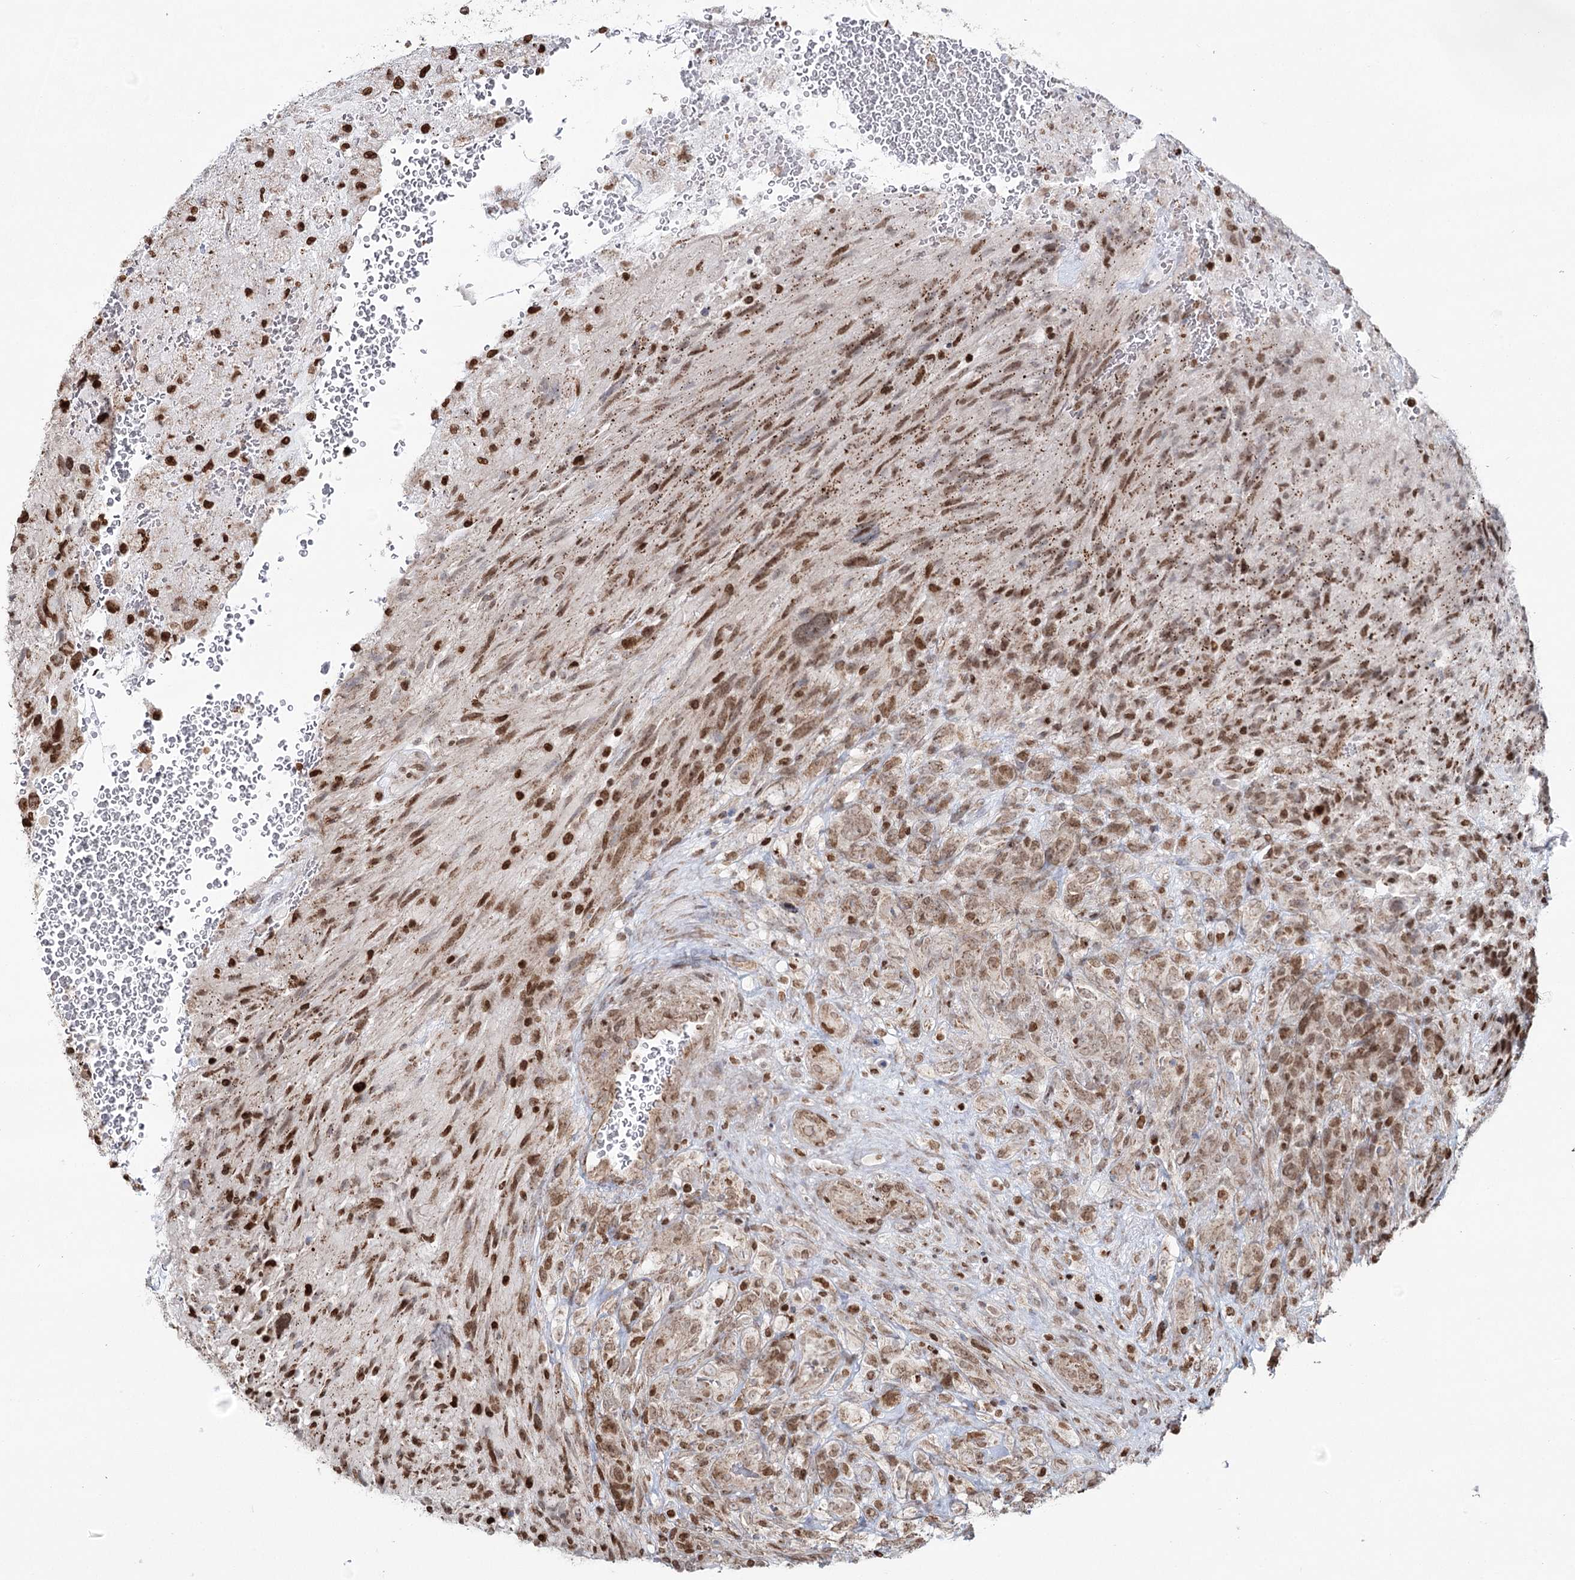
{"staining": {"intensity": "moderate", "quantity": ">75%", "location": "nuclear"}, "tissue": "glioma", "cell_type": "Tumor cells", "image_type": "cancer", "snomed": [{"axis": "morphology", "description": "Glioma, malignant, High grade"}, {"axis": "topography", "description": "Brain"}], "caption": "IHC of human glioma shows medium levels of moderate nuclear staining in about >75% of tumor cells. The staining was performed using DAB (3,3'-diaminobenzidine), with brown indicating positive protein expression. Nuclei are stained blue with hematoxylin.", "gene": "PDHX", "patient": {"sex": "male", "age": 61}}